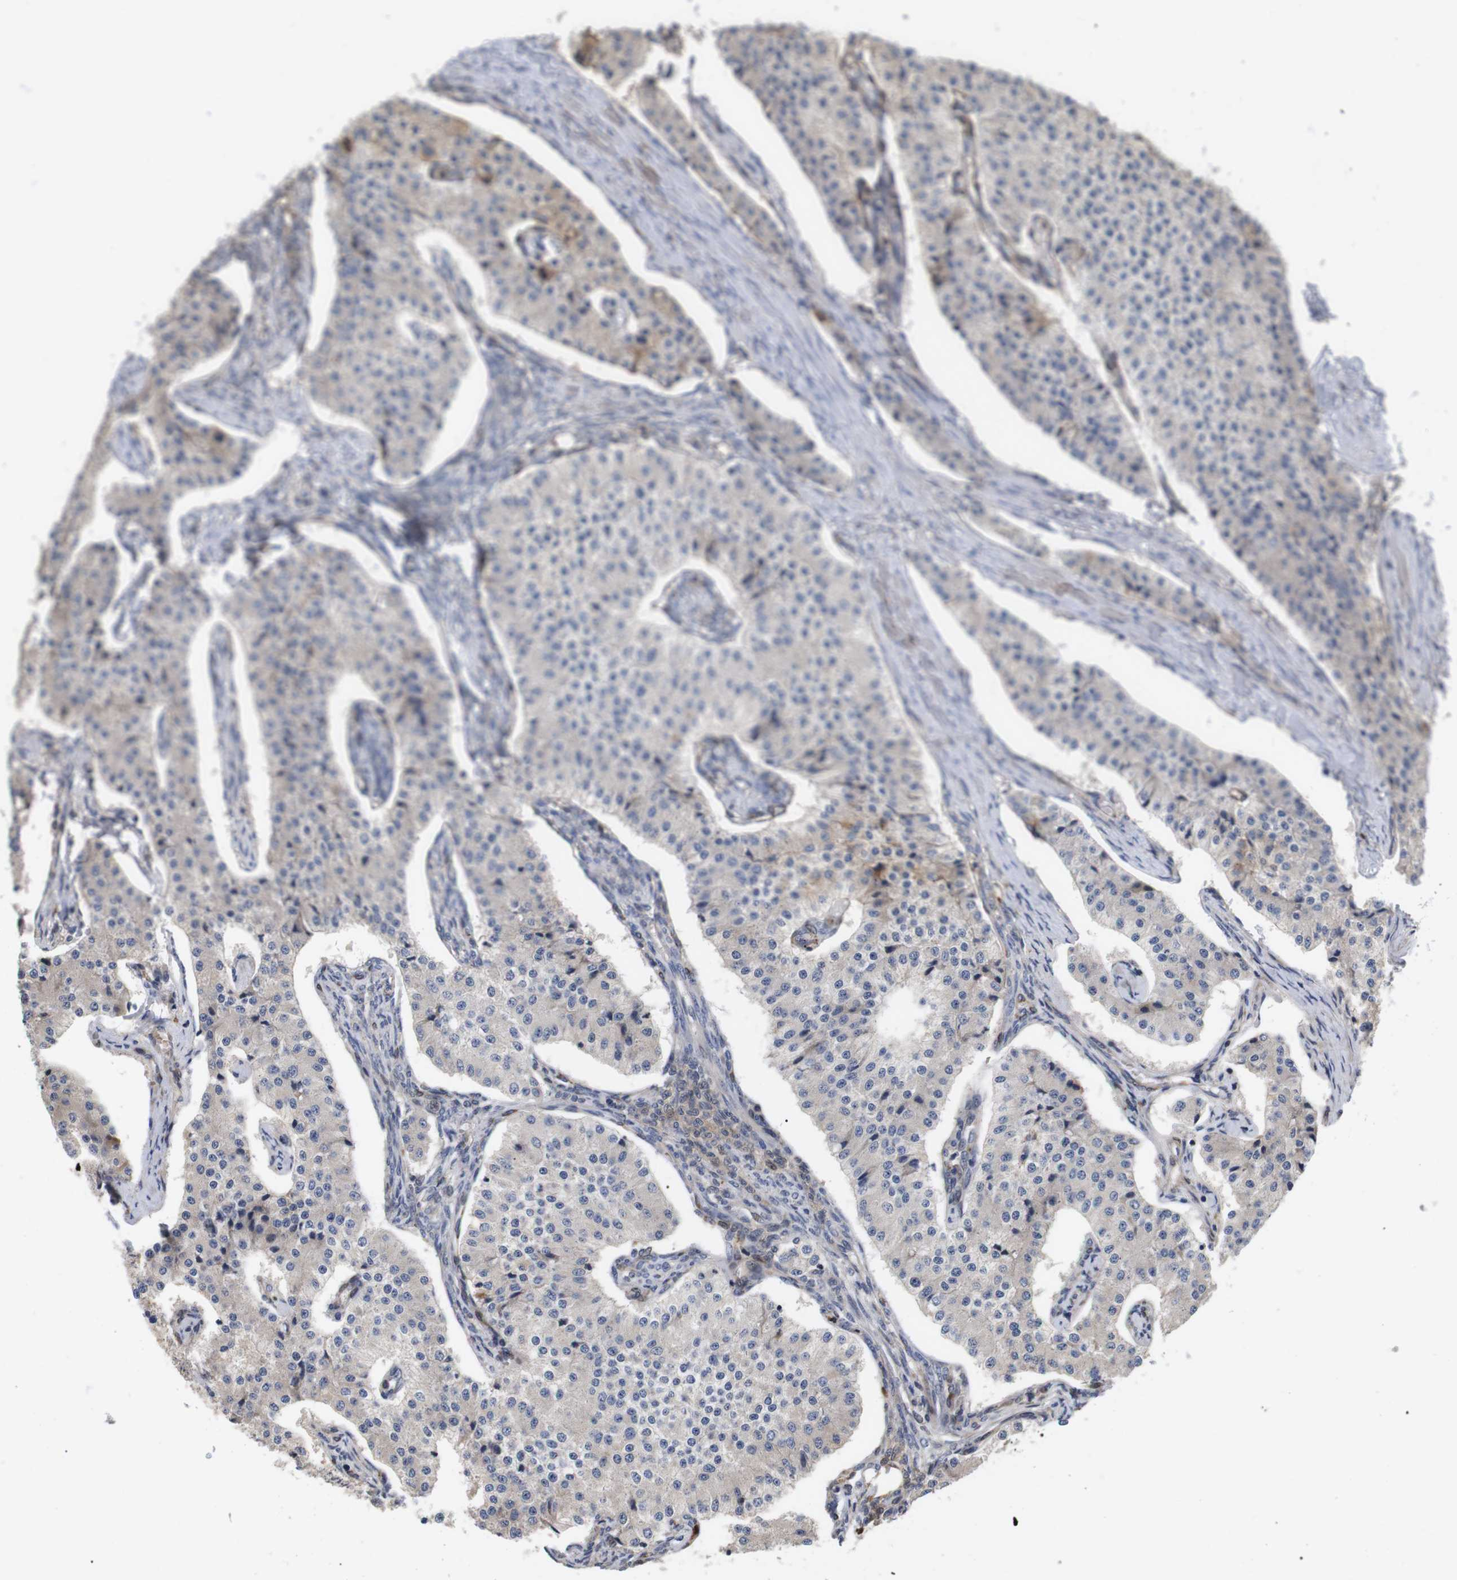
{"staining": {"intensity": "weak", "quantity": "<25%", "location": "cytoplasmic/membranous"}, "tissue": "carcinoid", "cell_type": "Tumor cells", "image_type": "cancer", "snomed": [{"axis": "morphology", "description": "Carcinoid, malignant, NOS"}, {"axis": "topography", "description": "Colon"}], "caption": "A high-resolution histopathology image shows immunohistochemistry staining of carcinoid (malignant), which exhibits no significant expression in tumor cells.", "gene": "SPRY3", "patient": {"sex": "female", "age": 52}}